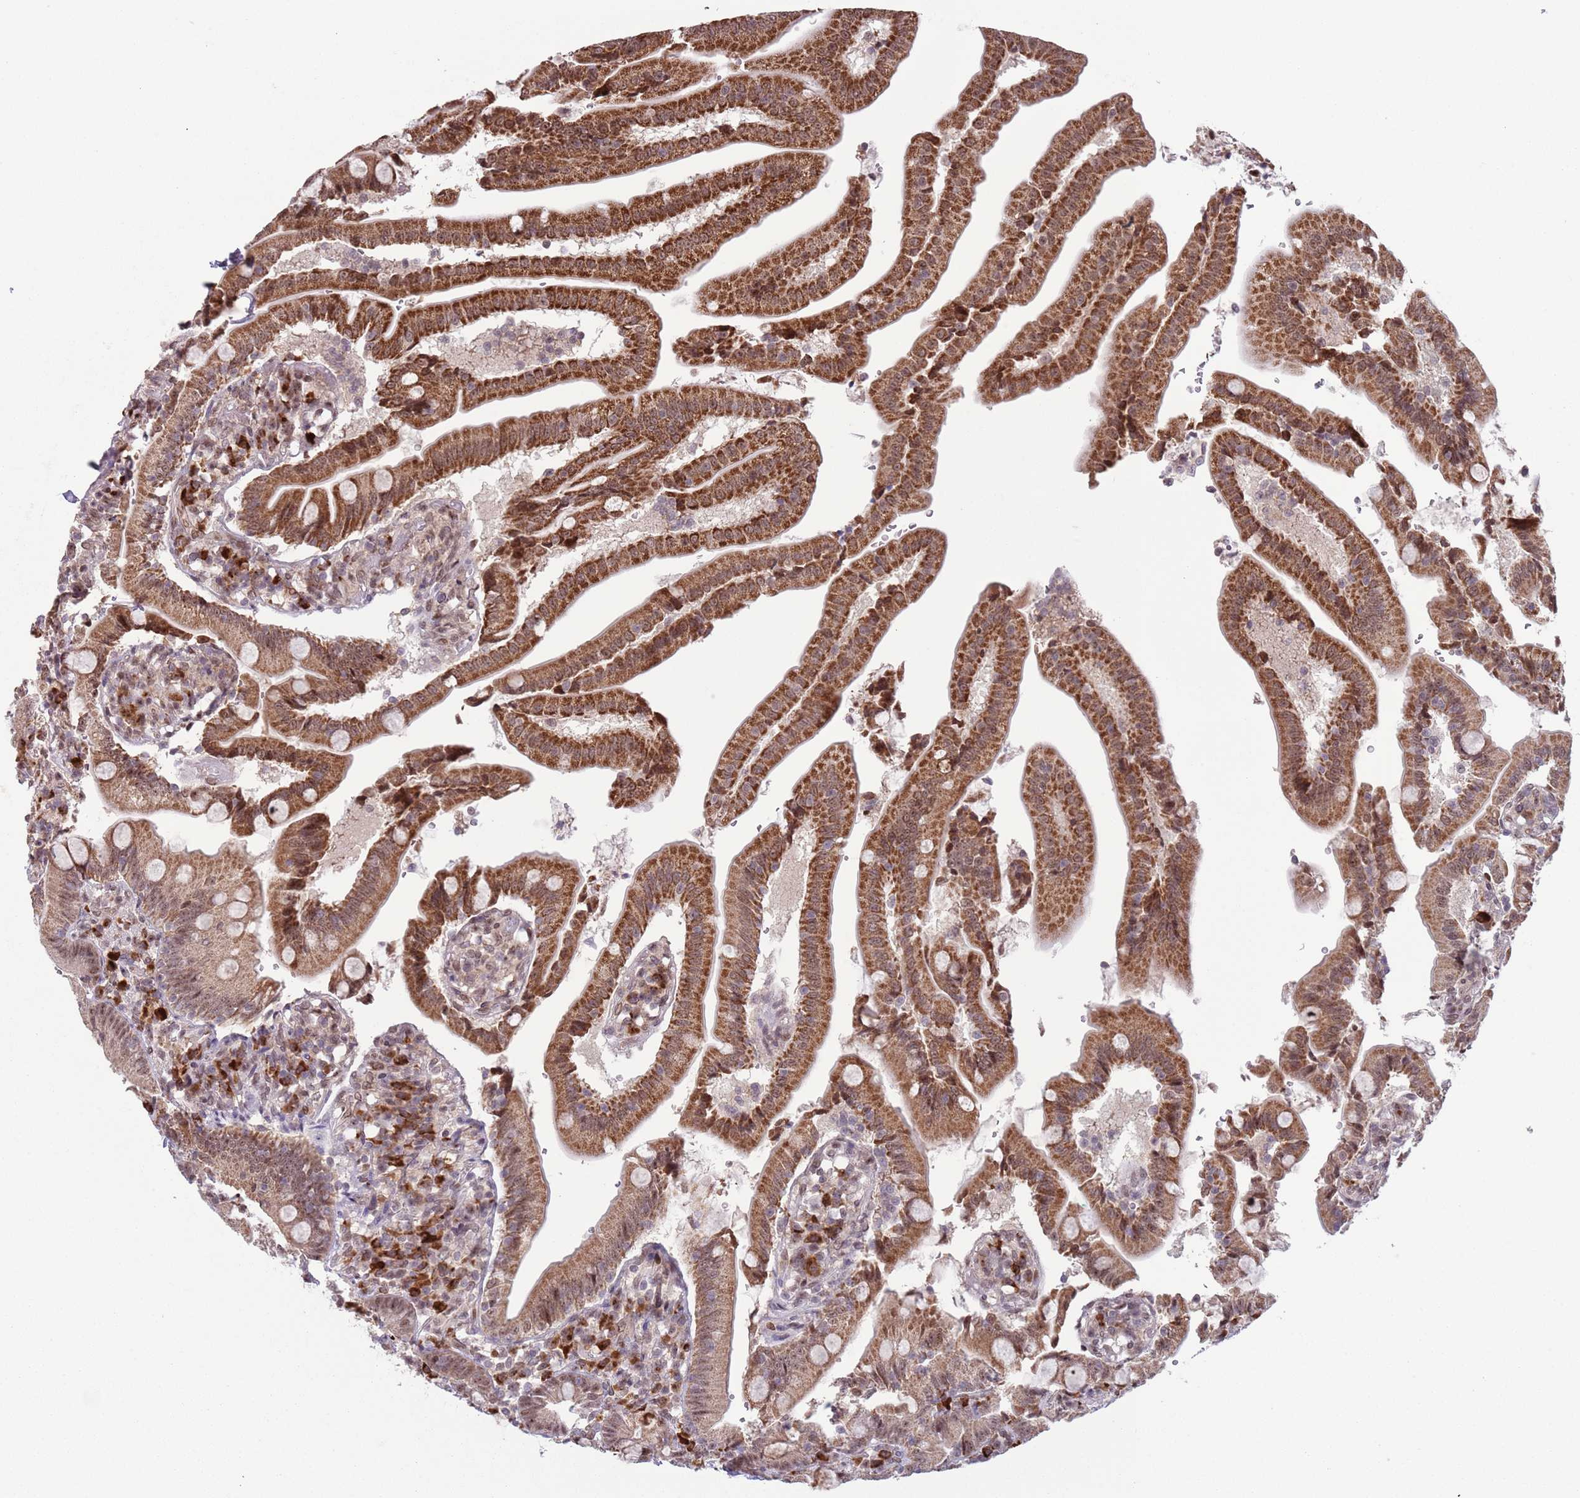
{"staining": {"intensity": "moderate", "quantity": ">75%", "location": "cytoplasmic/membranous,nuclear"}, "tissue": "duodenum", "cell_type": "Glandular cells", "image_type": "normal", "snomed": [{"axis": "morphology", "description": "Normal tissue, NOS"}, {"axis": "topography", "description": "Duodenum"}], "caption": "IHC (DAB) staining of benign duodenum displays moderate cytoplasmic/membranous,nuclear protein staining in about >75% of glandular cells.", "gene": "SIPA1L3", "patient": {"sex": "female", "age": 67}}